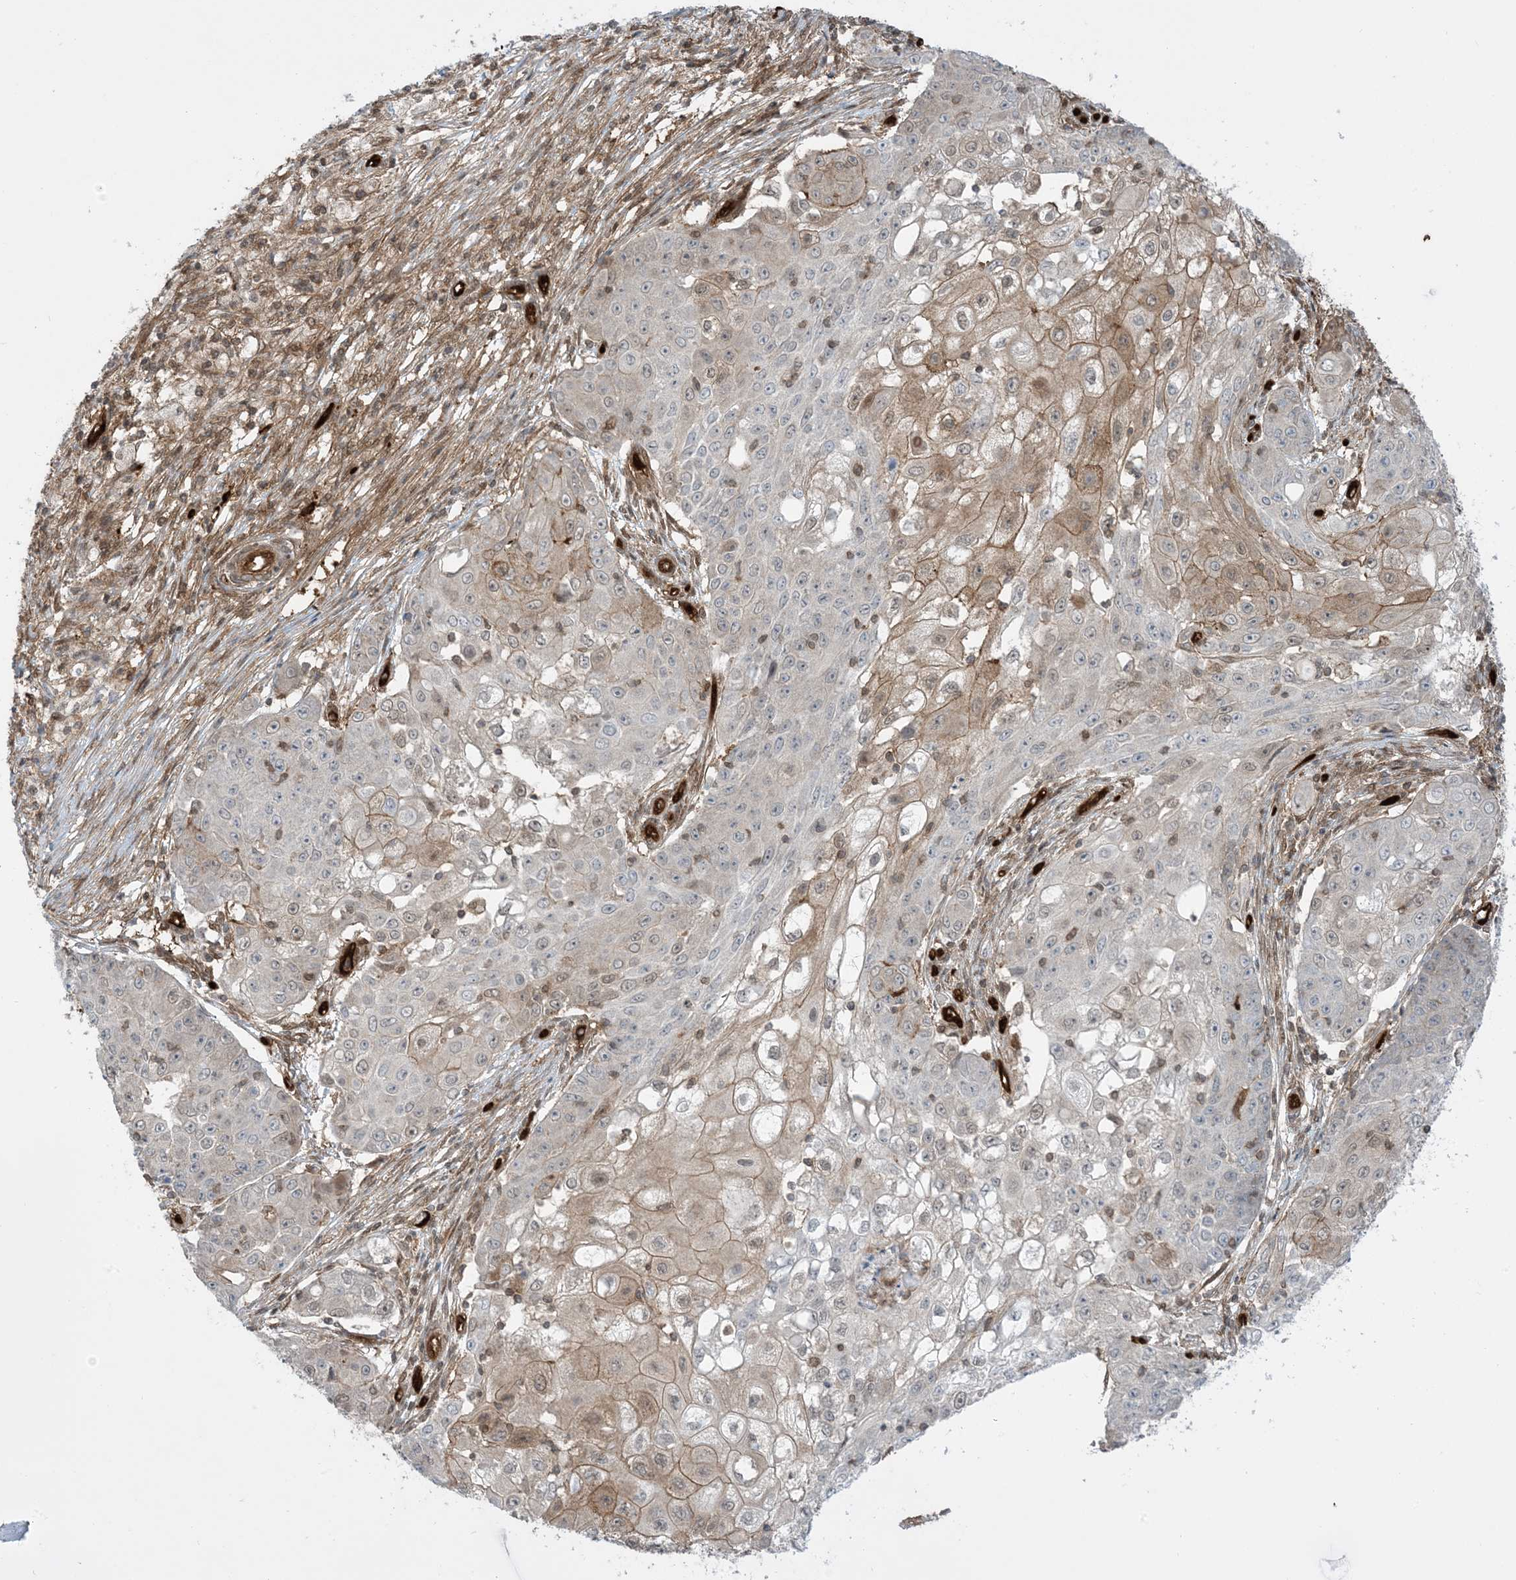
{"staining": {"intensity": "moderate", "quantity": "25%-75%", "location": "cytoplasmic/membranous"}, "tissue": "ovarian cancer", "cell_type": "Tumor cells", "image_type": "cancer", "snomed": [{"axis": "morphology", "description": "Carcinoma, endometroid"}, {"axis": "topography", "description": "Ovary"}], "caption": "Immunohistochemistry micrograph of neoplastic tissue: endometroid carcinoma (ovarian) stained using IHC reveals medium levels of moderate protein expression localized specifically in the cytoplasmic/membranous of tumor cells, appearing as a cytoplasmic/membranous brown color.", "gene": "PPM1F", "patient": {"sex": "female", "age": 42}}